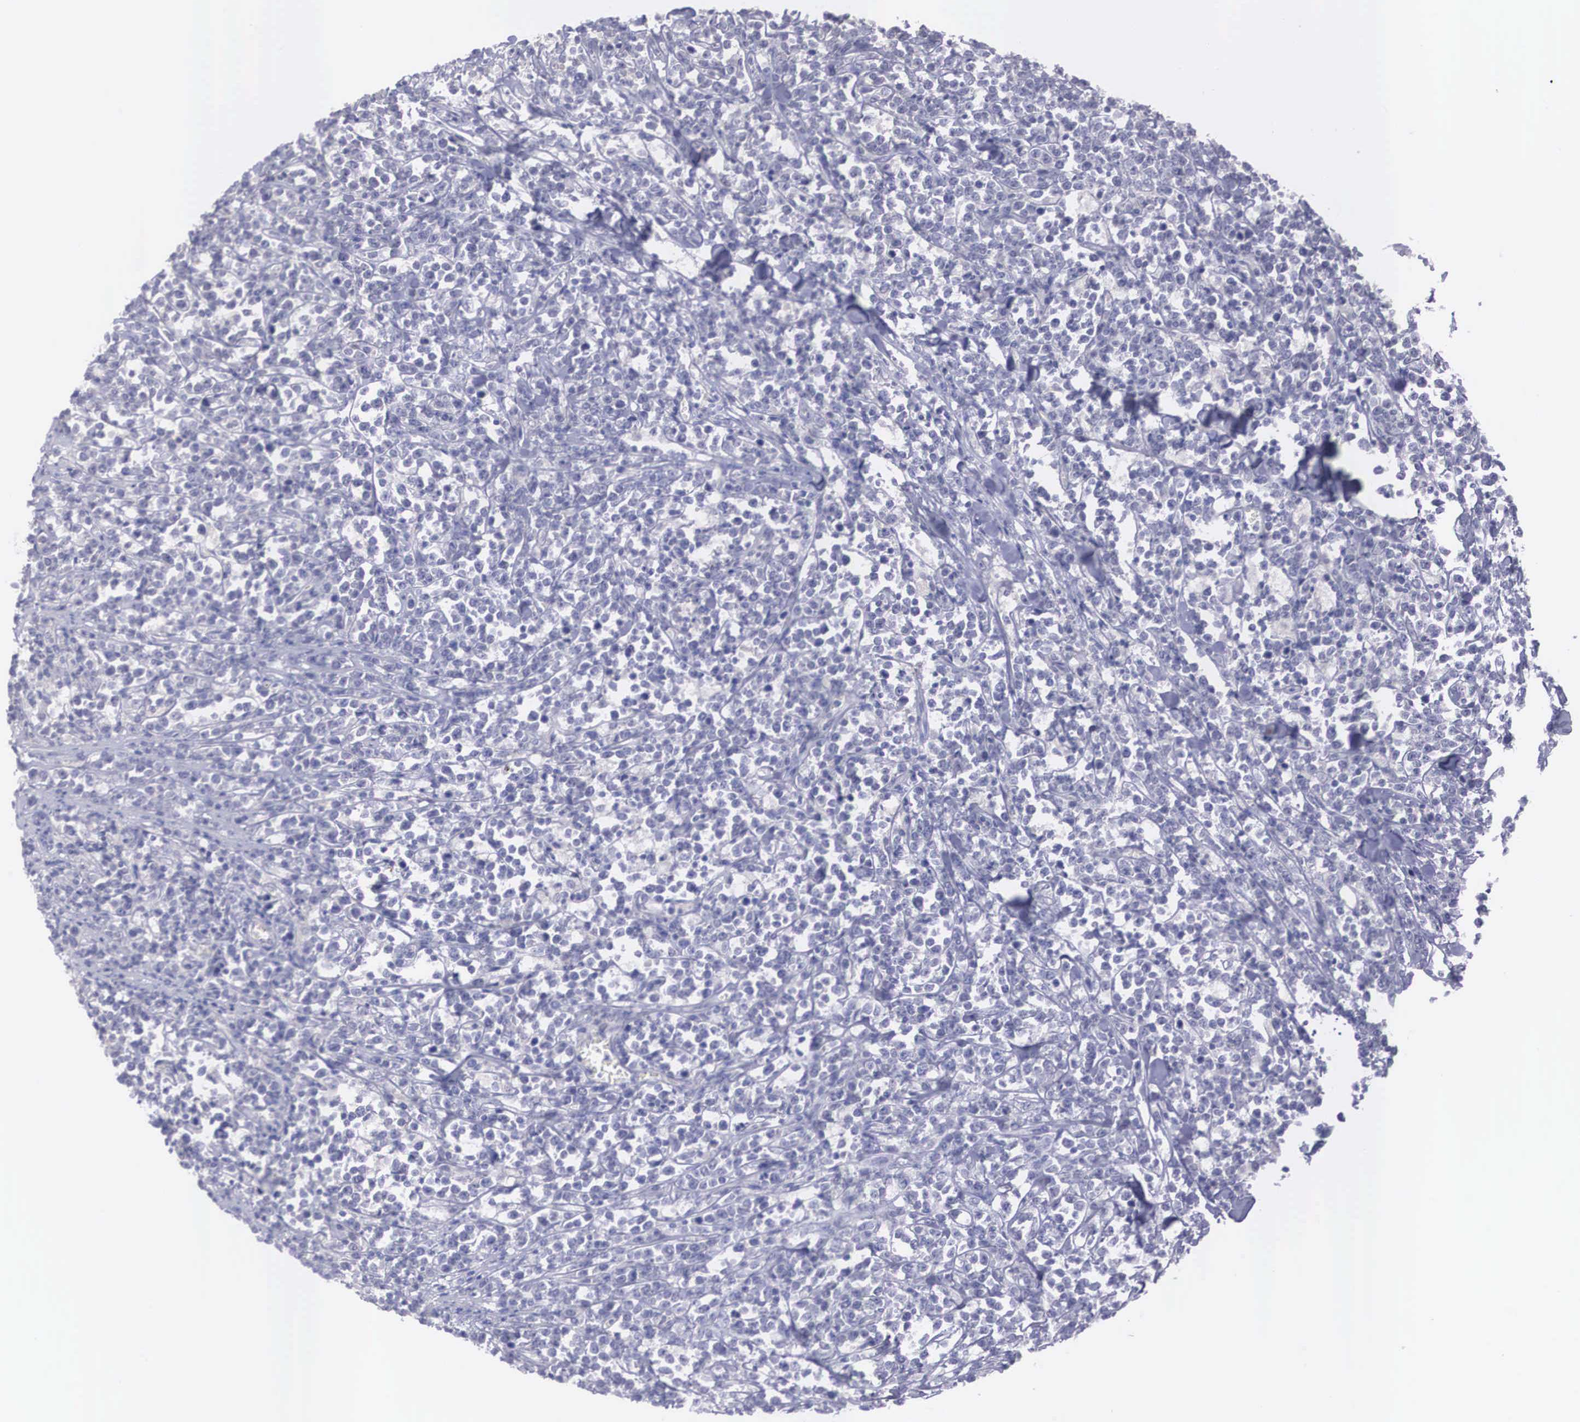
{"staining": {"intensity": "negative", "quantity": "none", "location": "none"}, "tissue": "lymphoma", "cell_type": "Tumor cells", "image_type": "cancer", "snomed": [{"axis": "morphology", "description": "Malignant lymphoma, non-Hodgkin's type, High grade"}, {"axis": "topography", "description": "Small intestine"}, {"axis": "topography", "description": "Colon"}], "caption": "A high-resolution micrograph shows IHC staining of malignant lymphoma, non-Hodgkin's type (high-grade), which displays no significant expression in tumor cells.", "gene": "REPS2", "patient": {"sex": "male", "age": 8}}